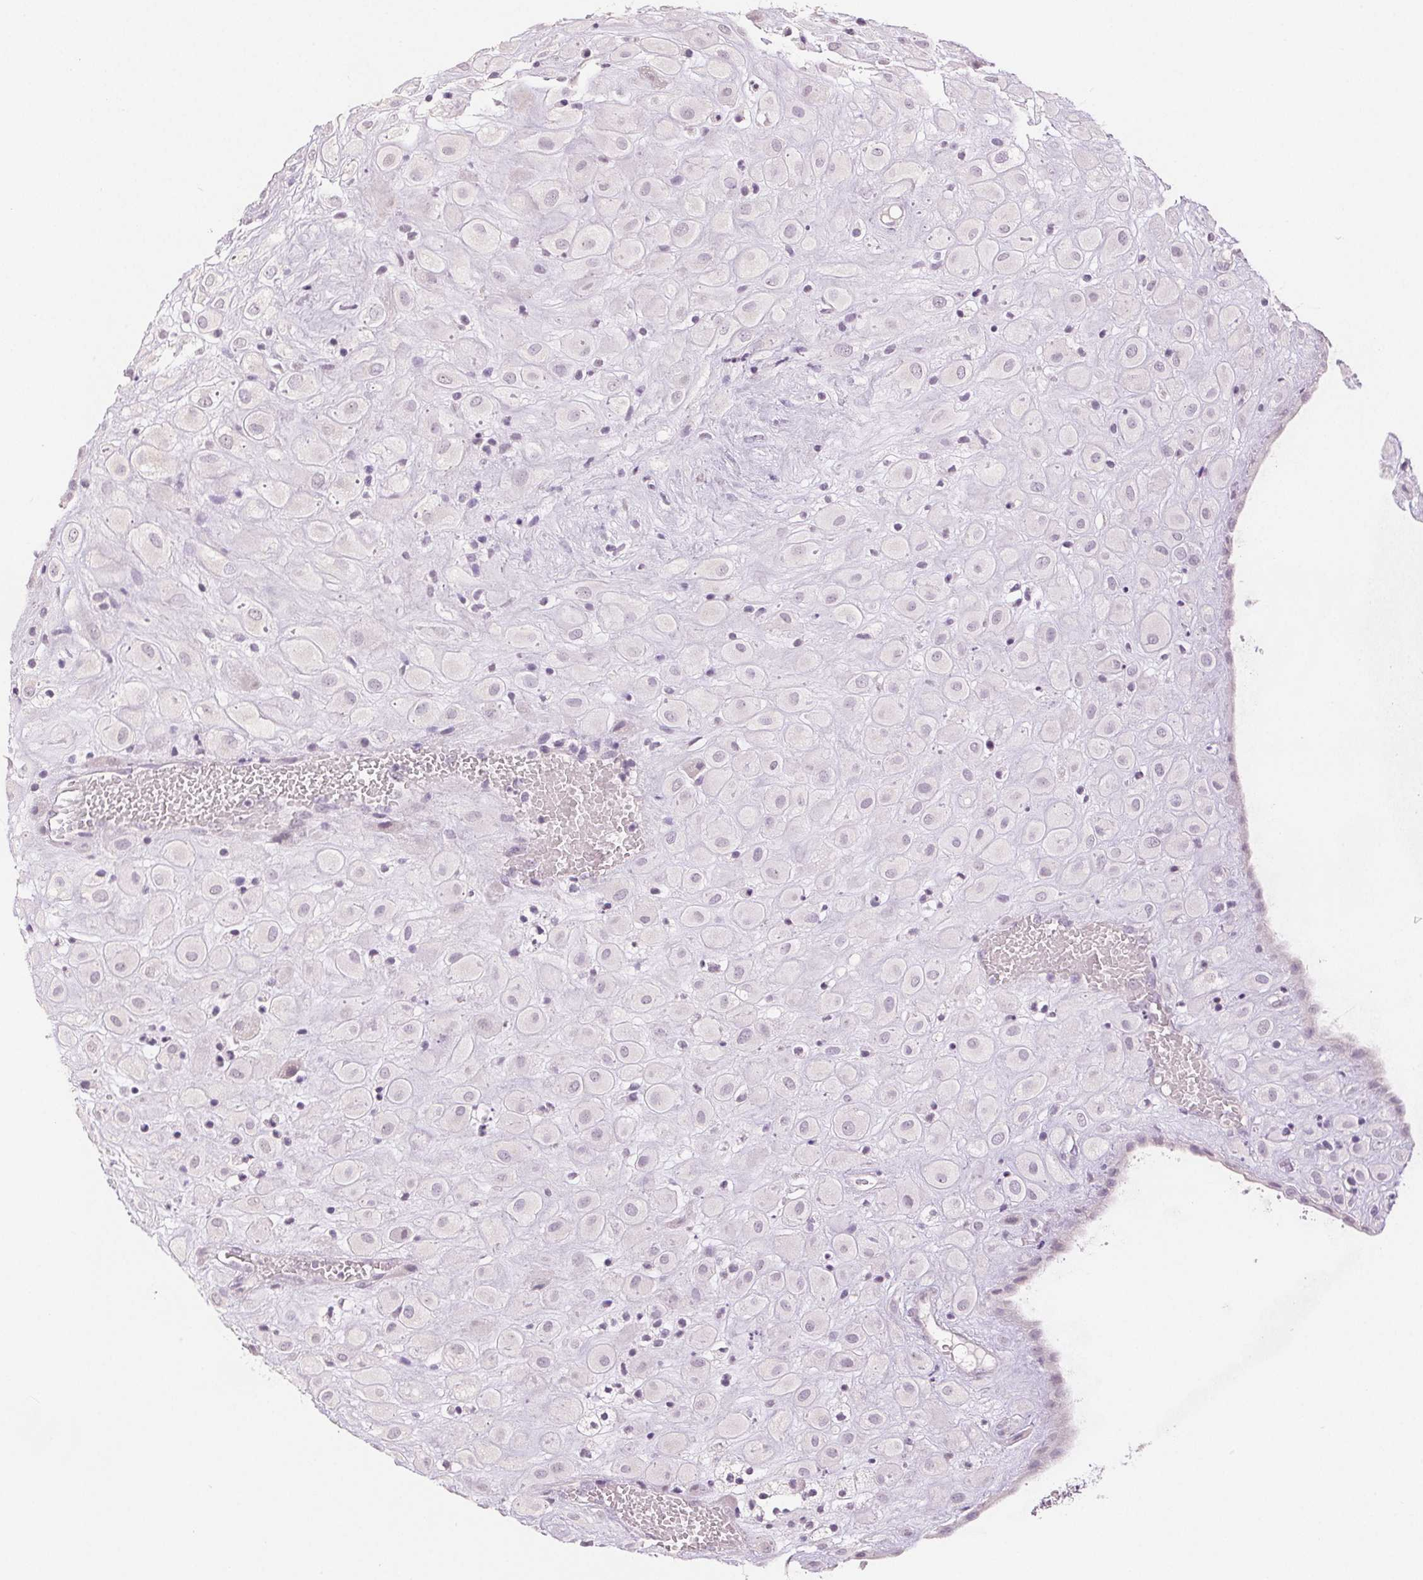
{"staining": {"intensity": "negative", "quantity": "none", "location": "none"}, "tissue": "placenta", "cell_type": "Decidual cells", "image_type": "normal", "snomed": [{"axis": "morphology", "description": "Normal tissue, NOS"}, {"axis": "topography", "description": "Placenta"}], "caption": "Immunohistochemical staining of normal placenta displays no significant staining in decidual cells.", "gene": "SLC27A5", "patient": {"sex": "female", "age": 24}}